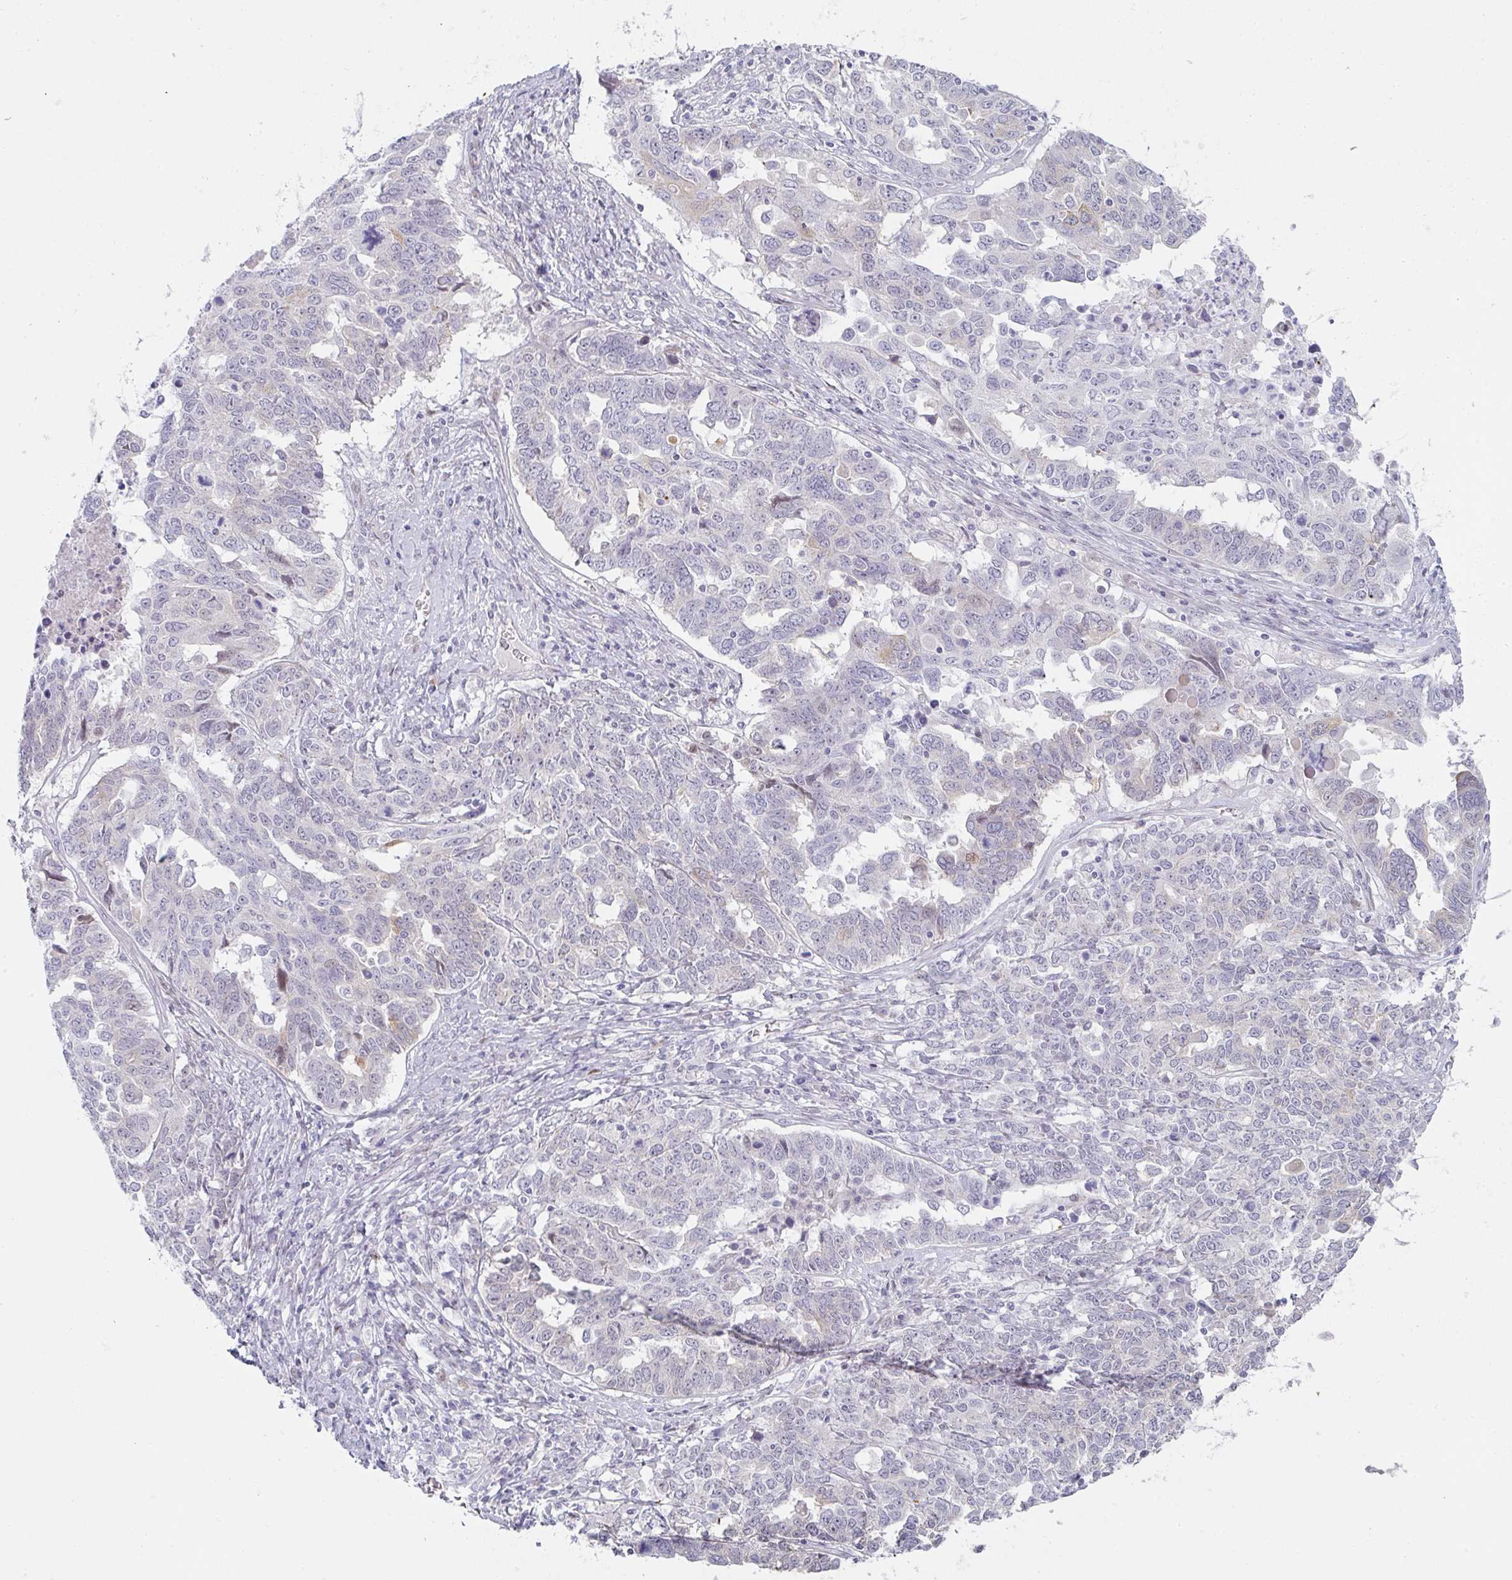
{"staining": {"intensity": "negative", "quantity": "none", "location": "none"}, "tissue": "ovarian cancer", "cell_type": "Tumor cells", "image_type": "cancer", "snomed": [{"axis": "morphology", "description": "Carcinoma, endometroid"}, {"axis": "topography", "description": "Ovary"}], "caption": "The IHC histopathology image has no significant expression in tumor cells of ovarian cancer tissue.", "gene": "POU2AF2", "patient": {"sex": "female", "age": 62}}